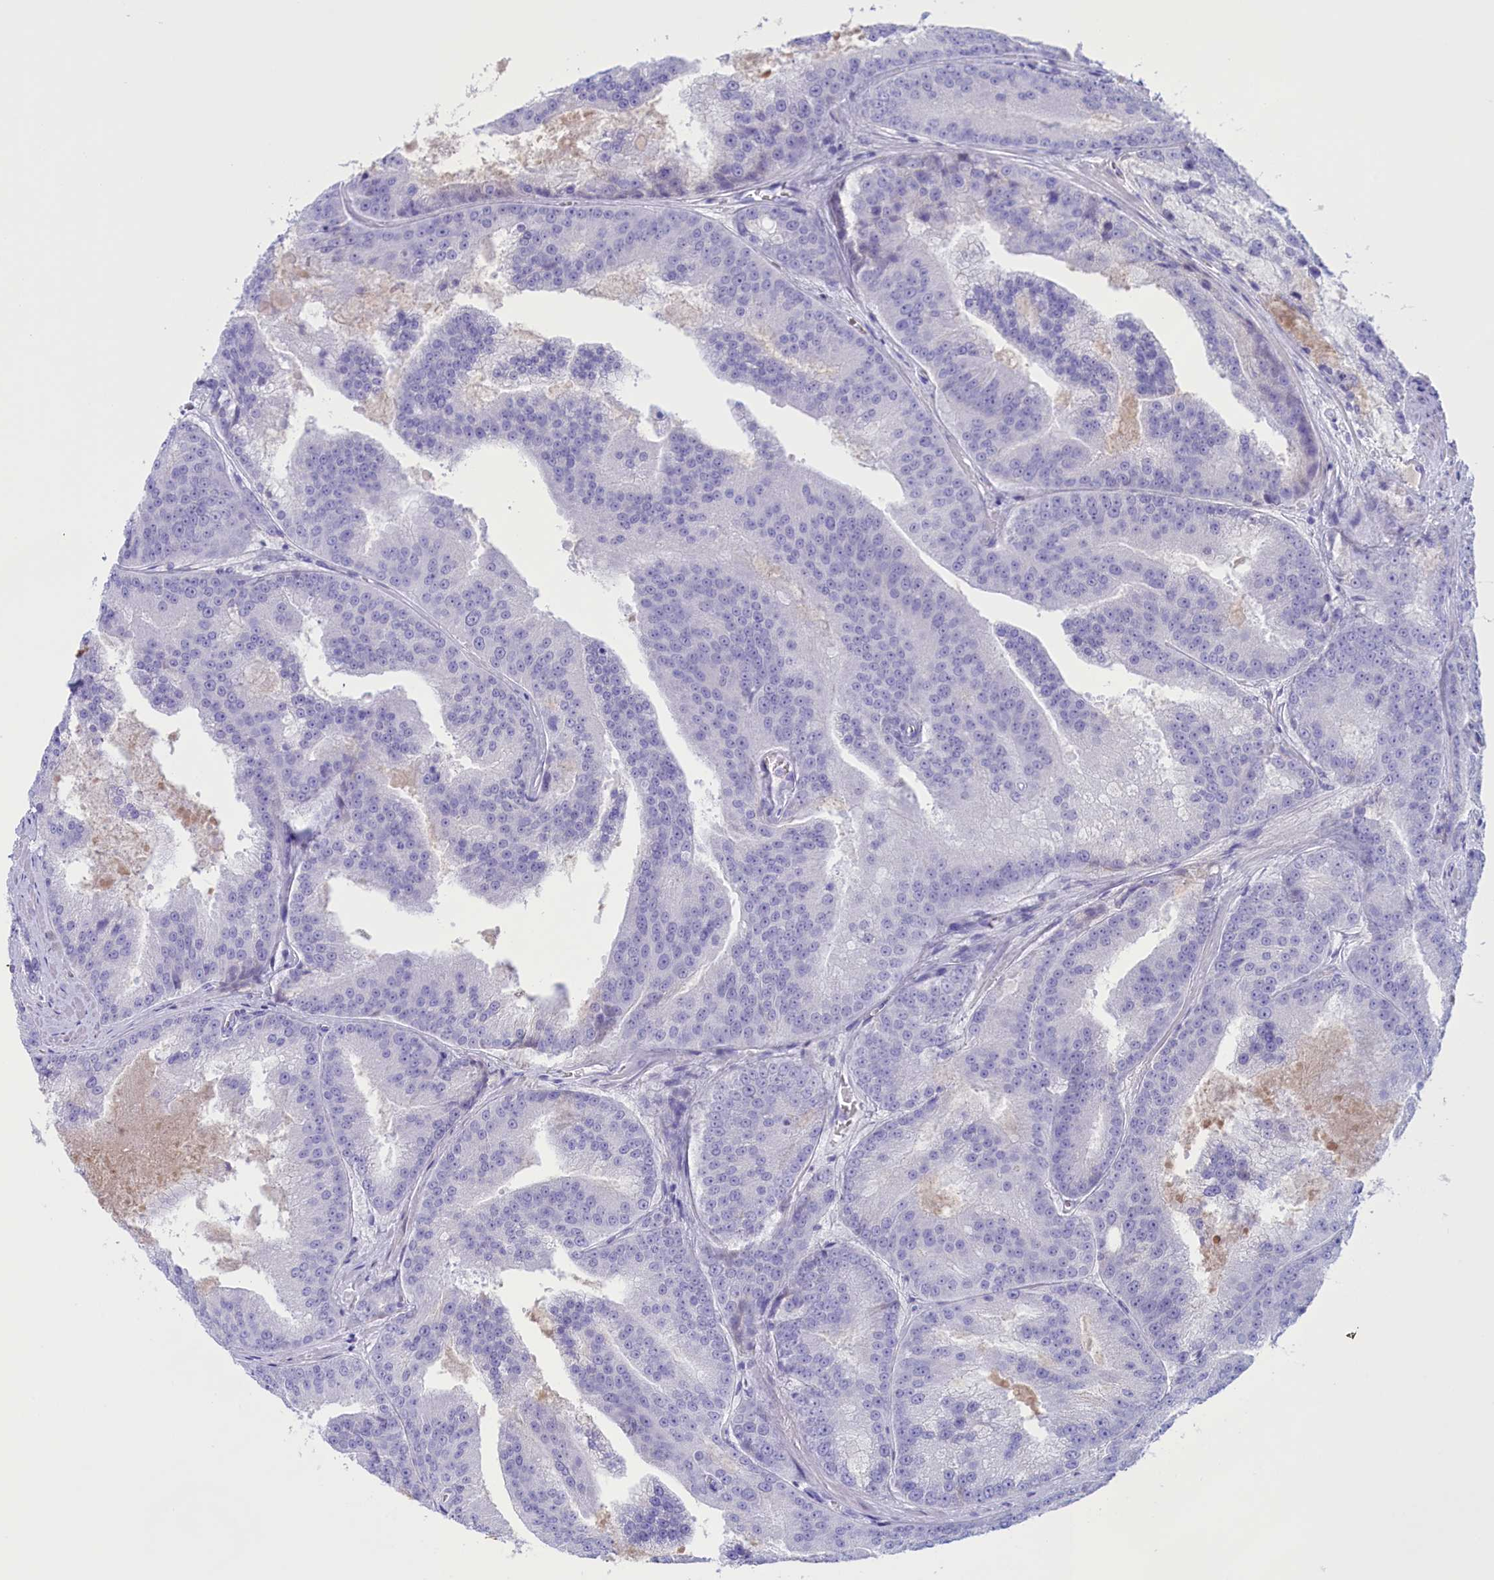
{"staining": {"intensity": "negative", "quantity": "none", "location": "none"}, "tissue": "prostate cancer", "cell_type": "Tumor cells", "image_type": "cancer", "snomed": [{"axis": "morphology", "description": "Adenocarcinoma, High grade"}, {"axis": "topography", "description": "Prostate"}], "caption": "Immunohistochemical staining of high-grade adenocarcinoma (prostate) exhibits no significant positivity in tumor cells. Brightfield microscopy of immunohistochemistry (IHC) stained with DAB (brown) and hematoxylin (blue), captured at high magnification.", "gene": "PROK2", "patient": {"sex": "male", "age": 61}}